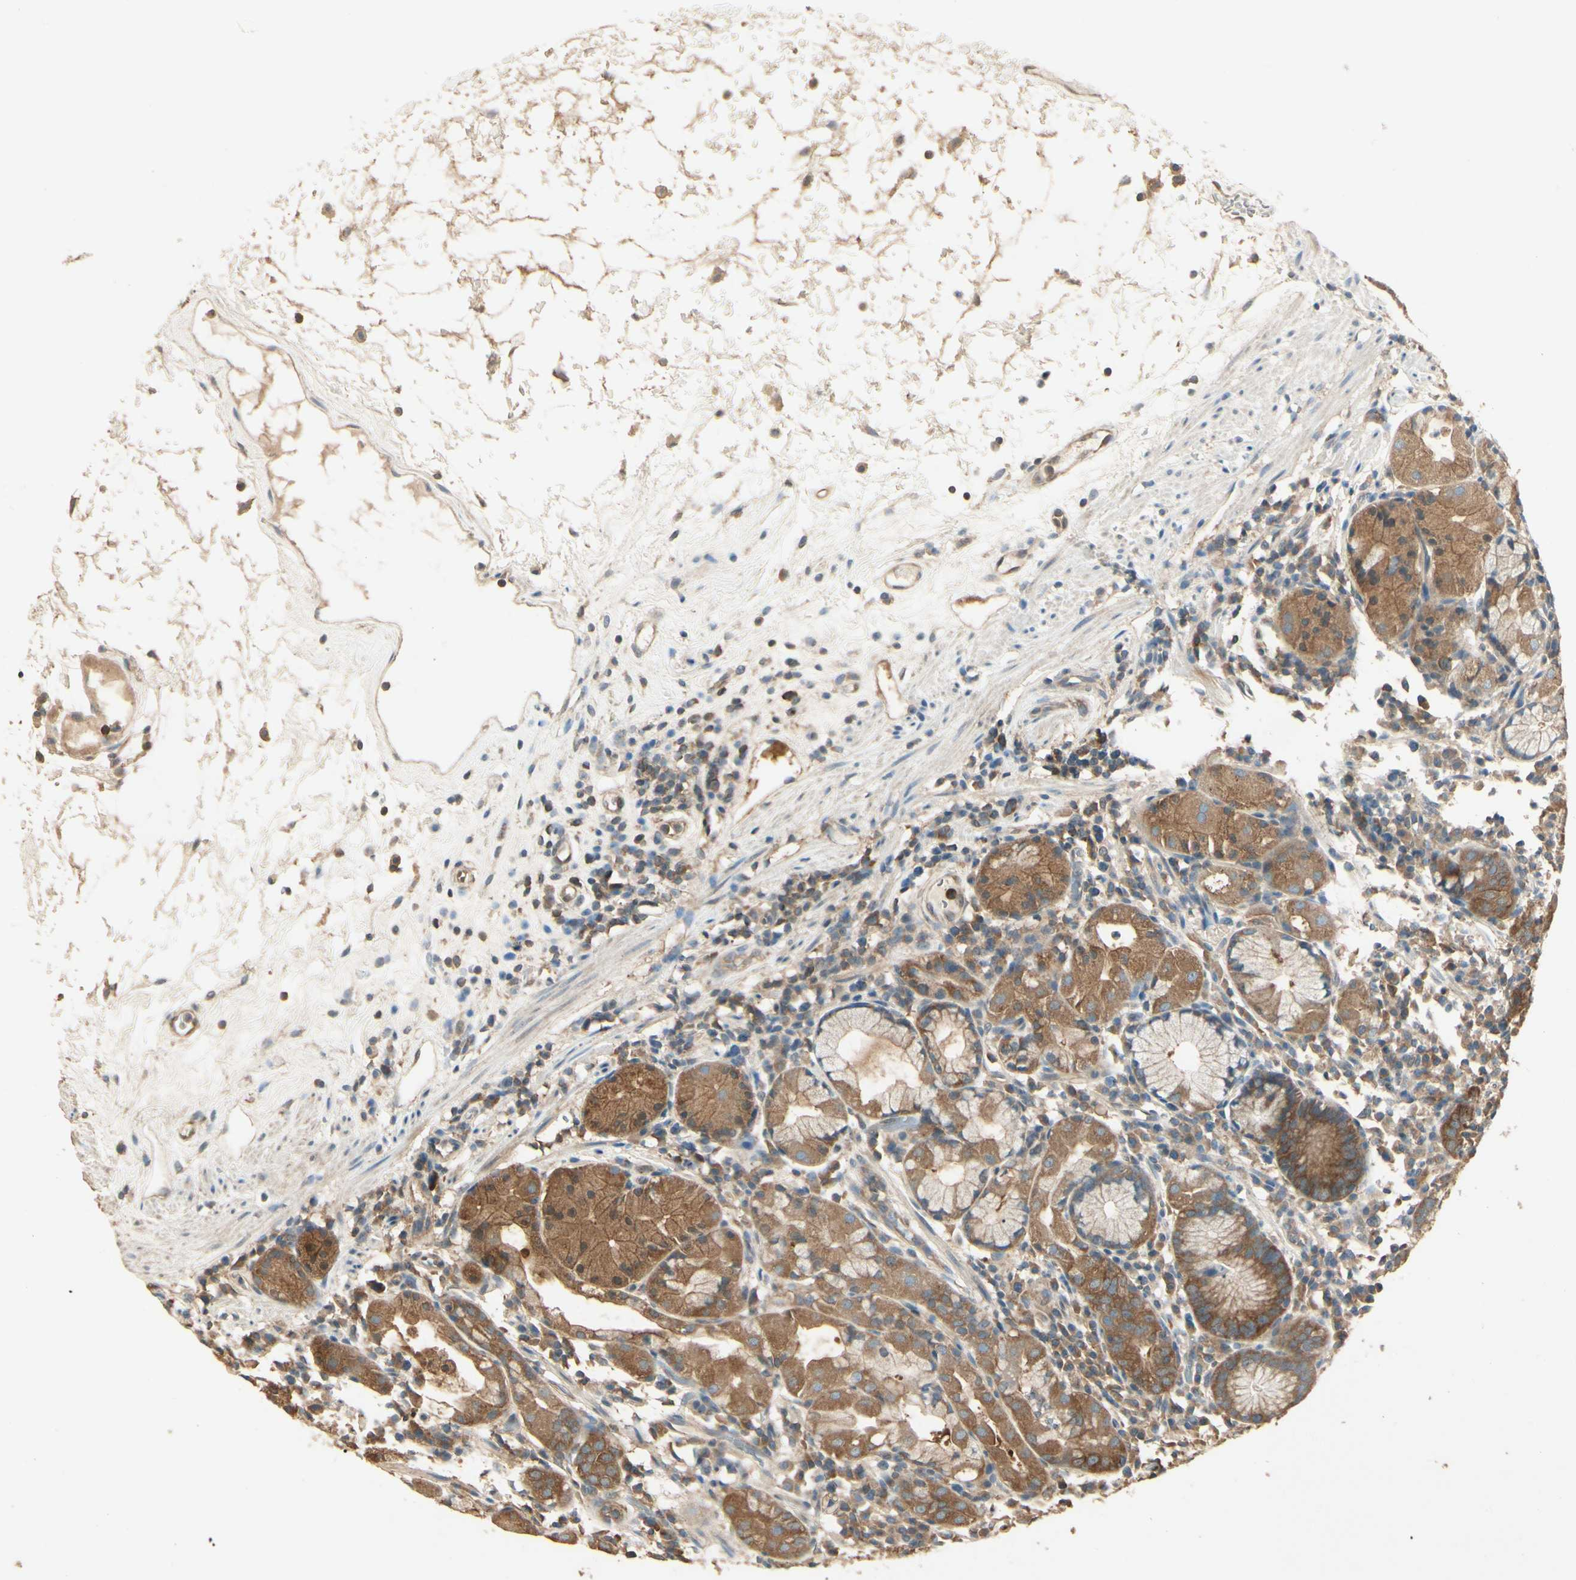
{"staining": {"intensity": "moderate", "quantity": ">75%", "location": "cytoplasmic/membranous"}, "tissue": "stomach", "cell_type": "Glandular cells", "image_type": "normal", "snomed": [{"axis": "morphology", "description": "Normal tissue, NOS"}, {"axis": "topography", "description": "Stomach"}, {"axis": "topography", "description": "Stomach, lower"}], "caption": "Immunohistochemistry (IHC) (DAB (3,3'-diaminobenzidine)) staining of normal stomach displays moderate cytoplasmic/membranous protein positivity in approximately >75% of glandular cells.", "gene": "CCT7", "patient": {"sex": "female", "age": 75}}